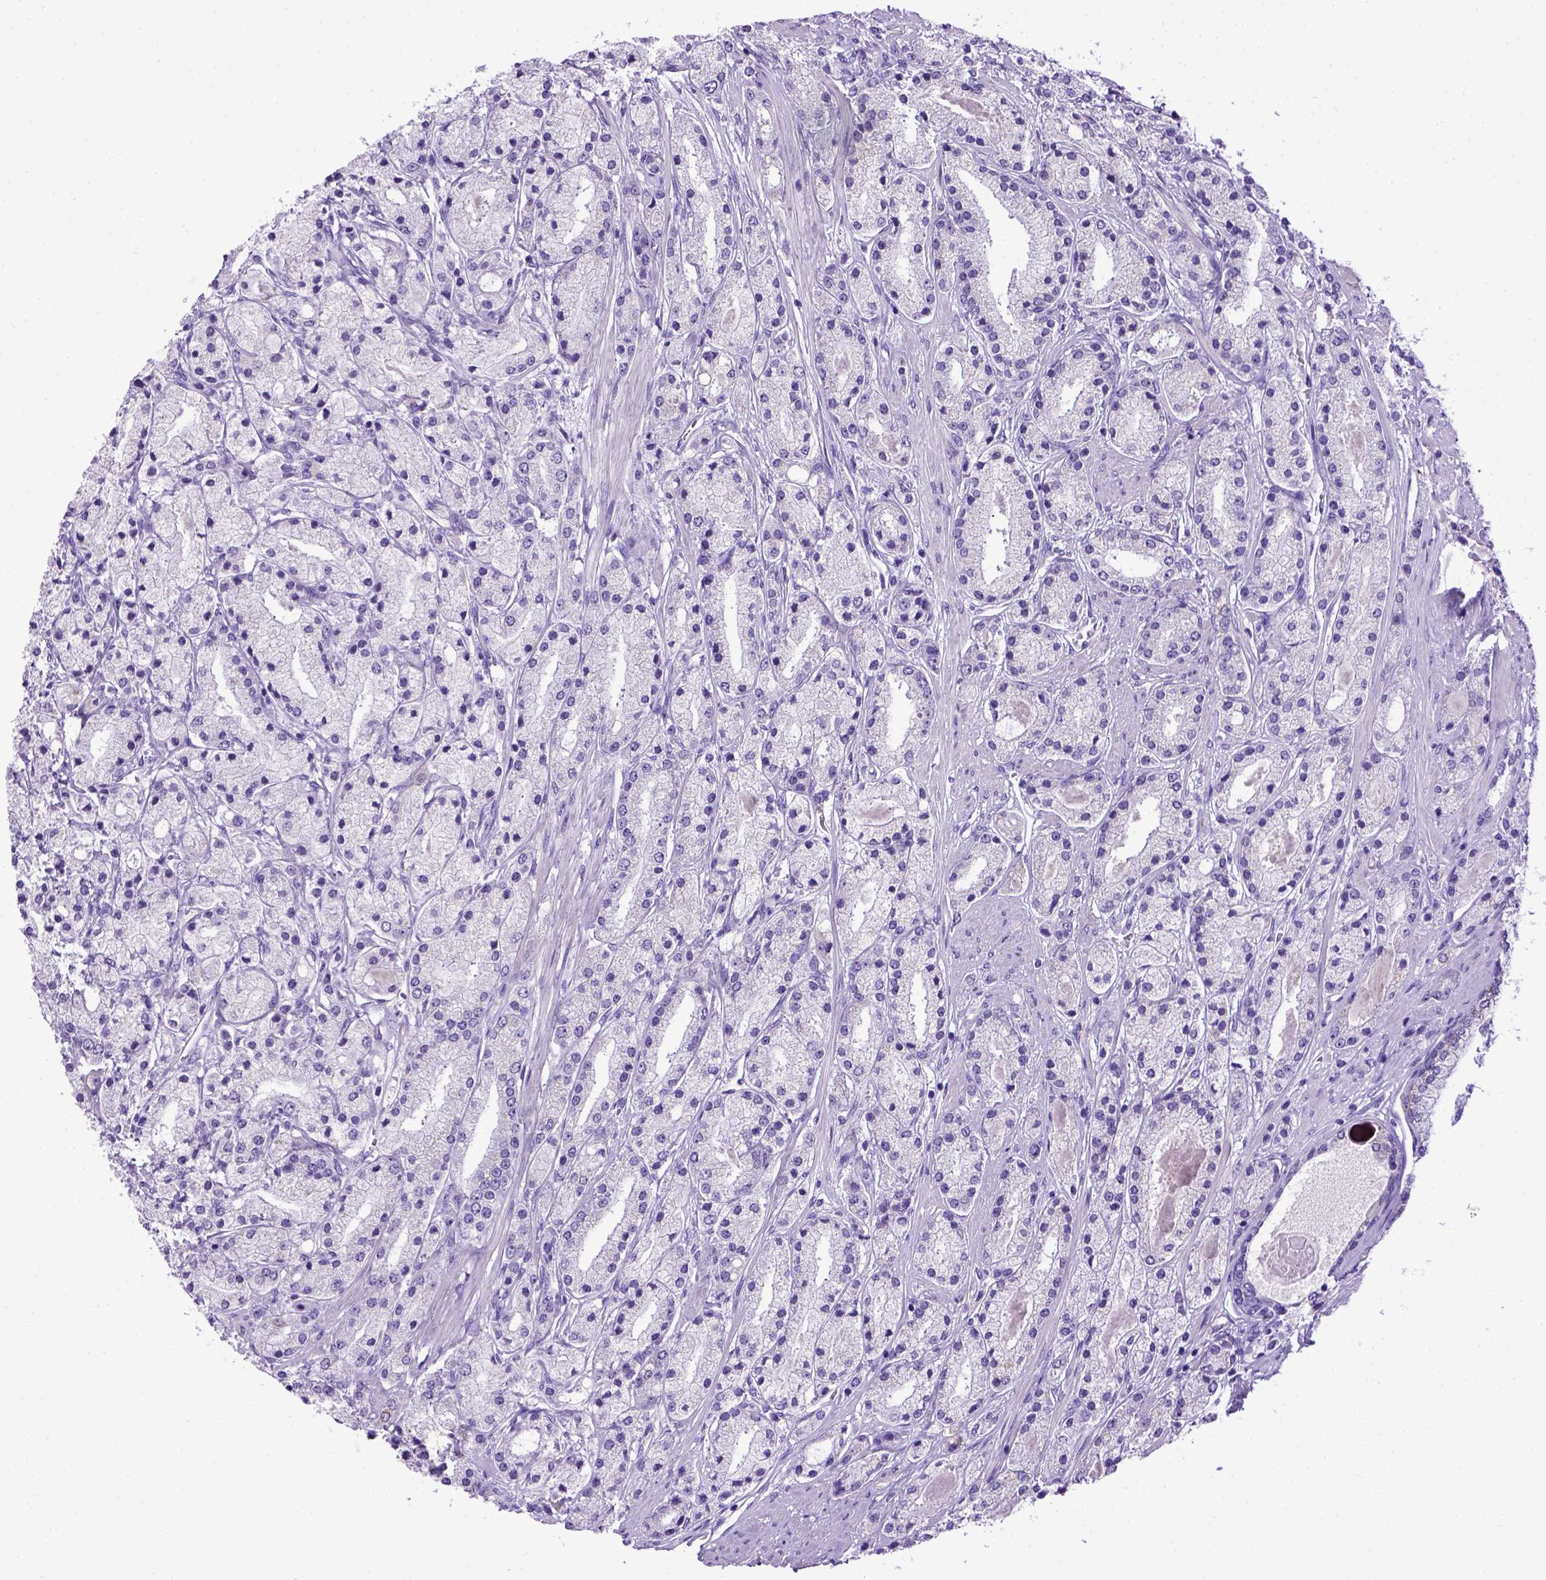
{"staining": {"intensity": "negative", "quantity": "none", "location": "none"}, "tissue": "prostate cancer", "cell_type": "Tumor cells", "image_type": "cancer", "snomed": [{"axis": "morphology", "description": "Adenocarcinoma, High grade"}, {"axis": "topography", "description": "Prostate"}], "caption": "High power microscopy micrograph of an IHC histopathology image of prostate high-grade adenocarcinoma, revealing no significant expression in tumor cells. The staining is performed using DAB (3,3'-diaminobenzidine) brown chromogen with nuclei counter-stained in using hematoxylin.", "gene": "PTGES", "patient": {"sex": "male", "age": 67}}